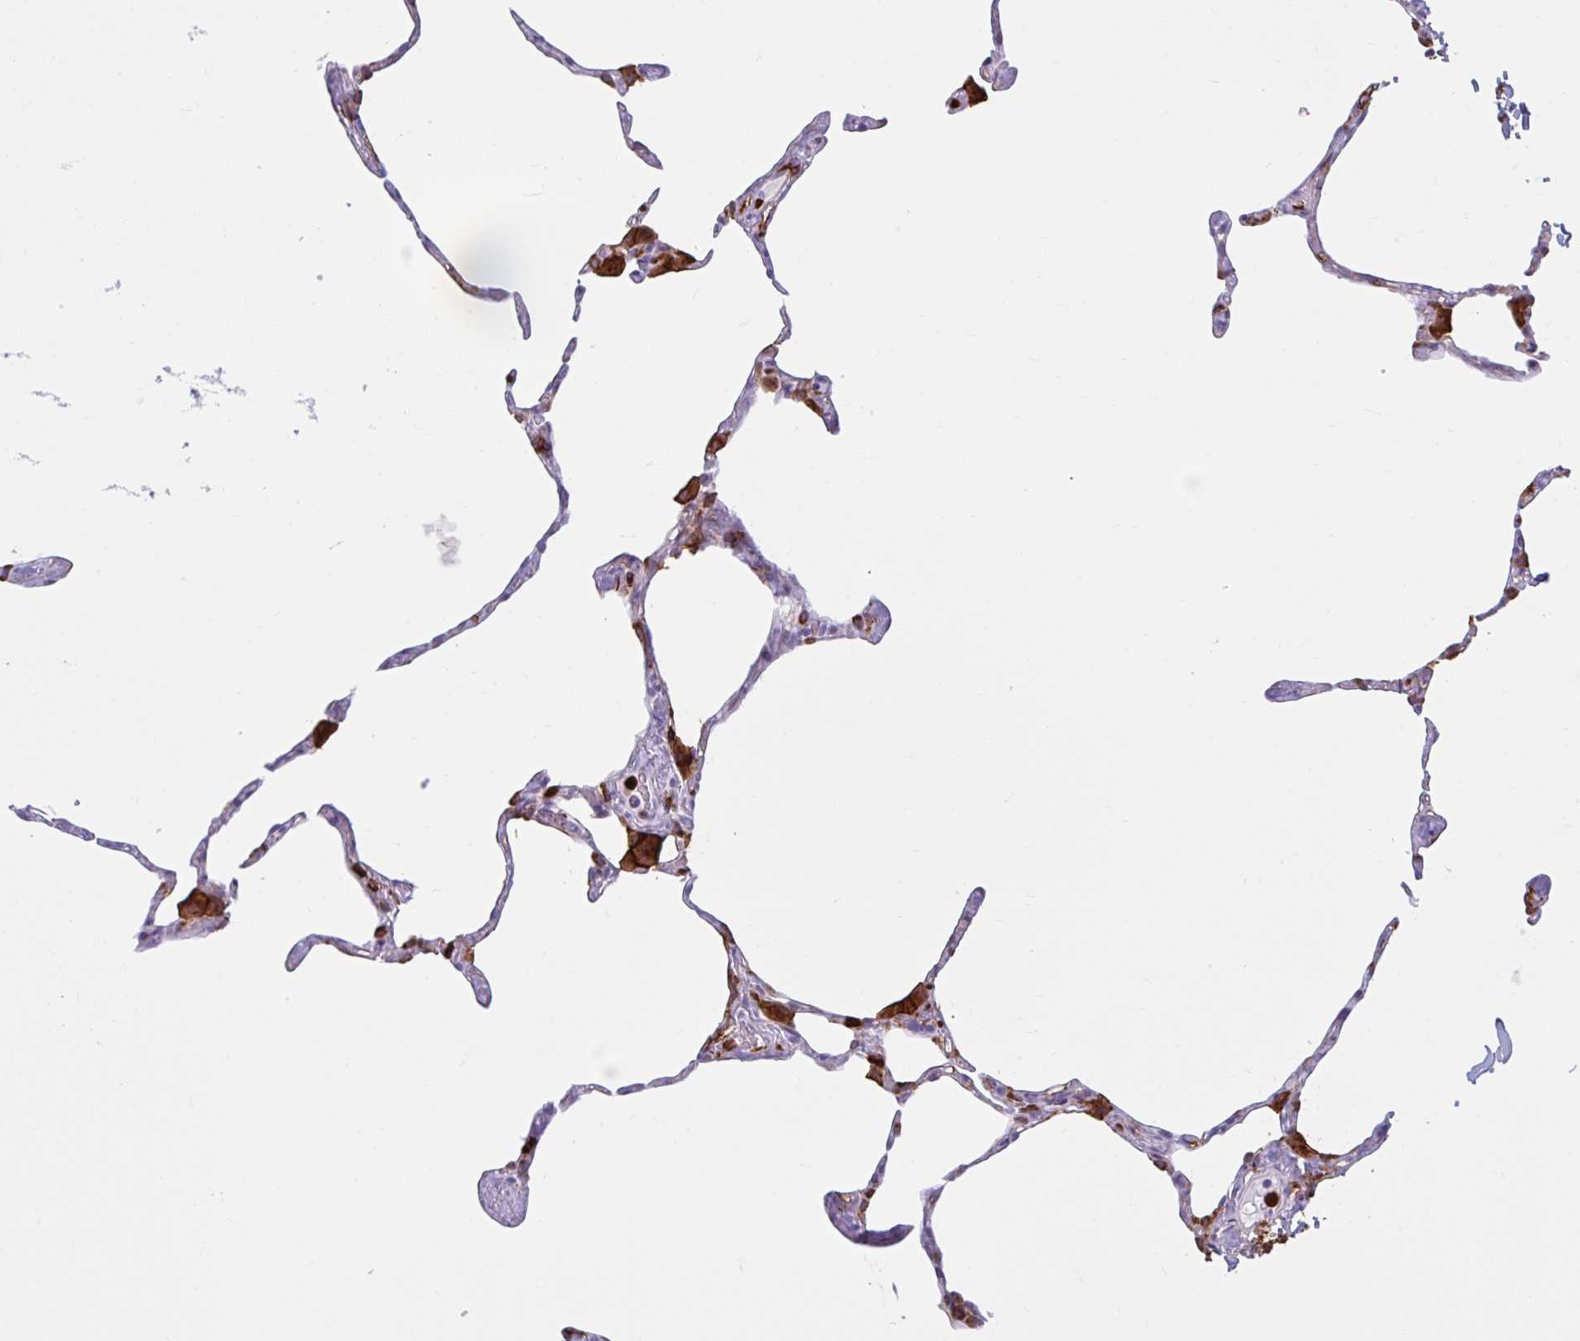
{"staining": {"intensity": "strong", "quantity": "<25%", "location": "cytoplasmic/membranous"}, "tissue": "lung", "cell_type": "Alveolar cells", "image_type": "normal", "snomed": [{"axis": "morphology", "description": "Normal tissue, NOS"}, {"axis": "topography", "description": "Lung"}], "caption": "Immunohistochemical staining of unremarkable lung displays strong cytoplasmic/membranous protein positivity in about <25% of alveolar cells.", "gene": "CEP120", "patient": {"sex": "male", "age": 65}}